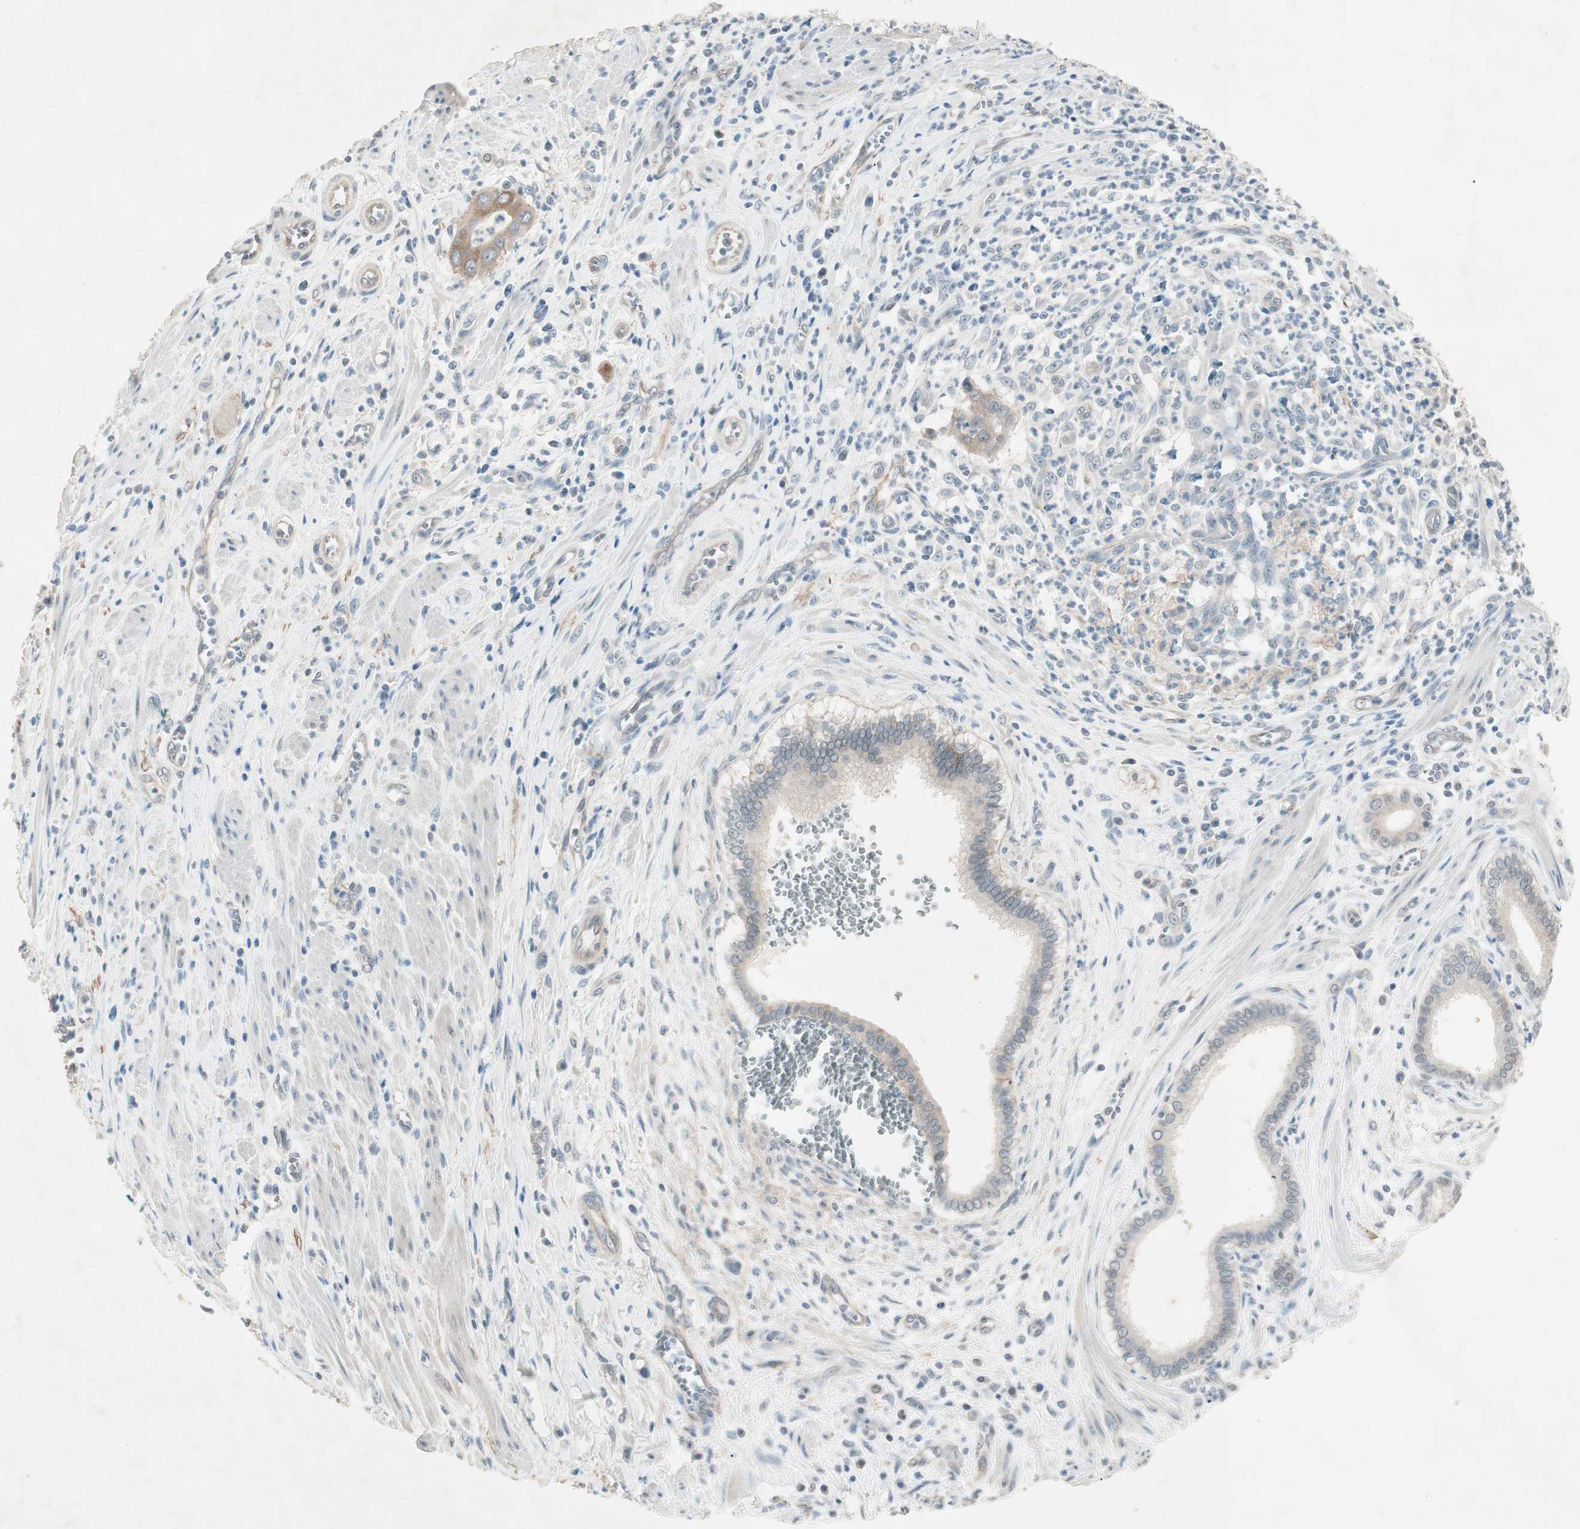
{"staining": {"intensity": "strong", "quantity": "25%-75%", "location": "cytoplasmic/membranous"}, "tissue": "pancreatic cancer", "cell_type": "Tumor cells", "image_type": "cancer", "snomed": [{"axis": "morphology", "description": "Normal tissue, NOS"}, {"axis": "topography", "description": "Lymph node"}], "caption": "Human pancreatic cancer stained for a protein (brown) displays strong cytoplasmic/membranous positive expression in approximately 25%-75% of tumor cells.", "gene": "ITGB4", "patient": {"sex": "male", "age": 50}}